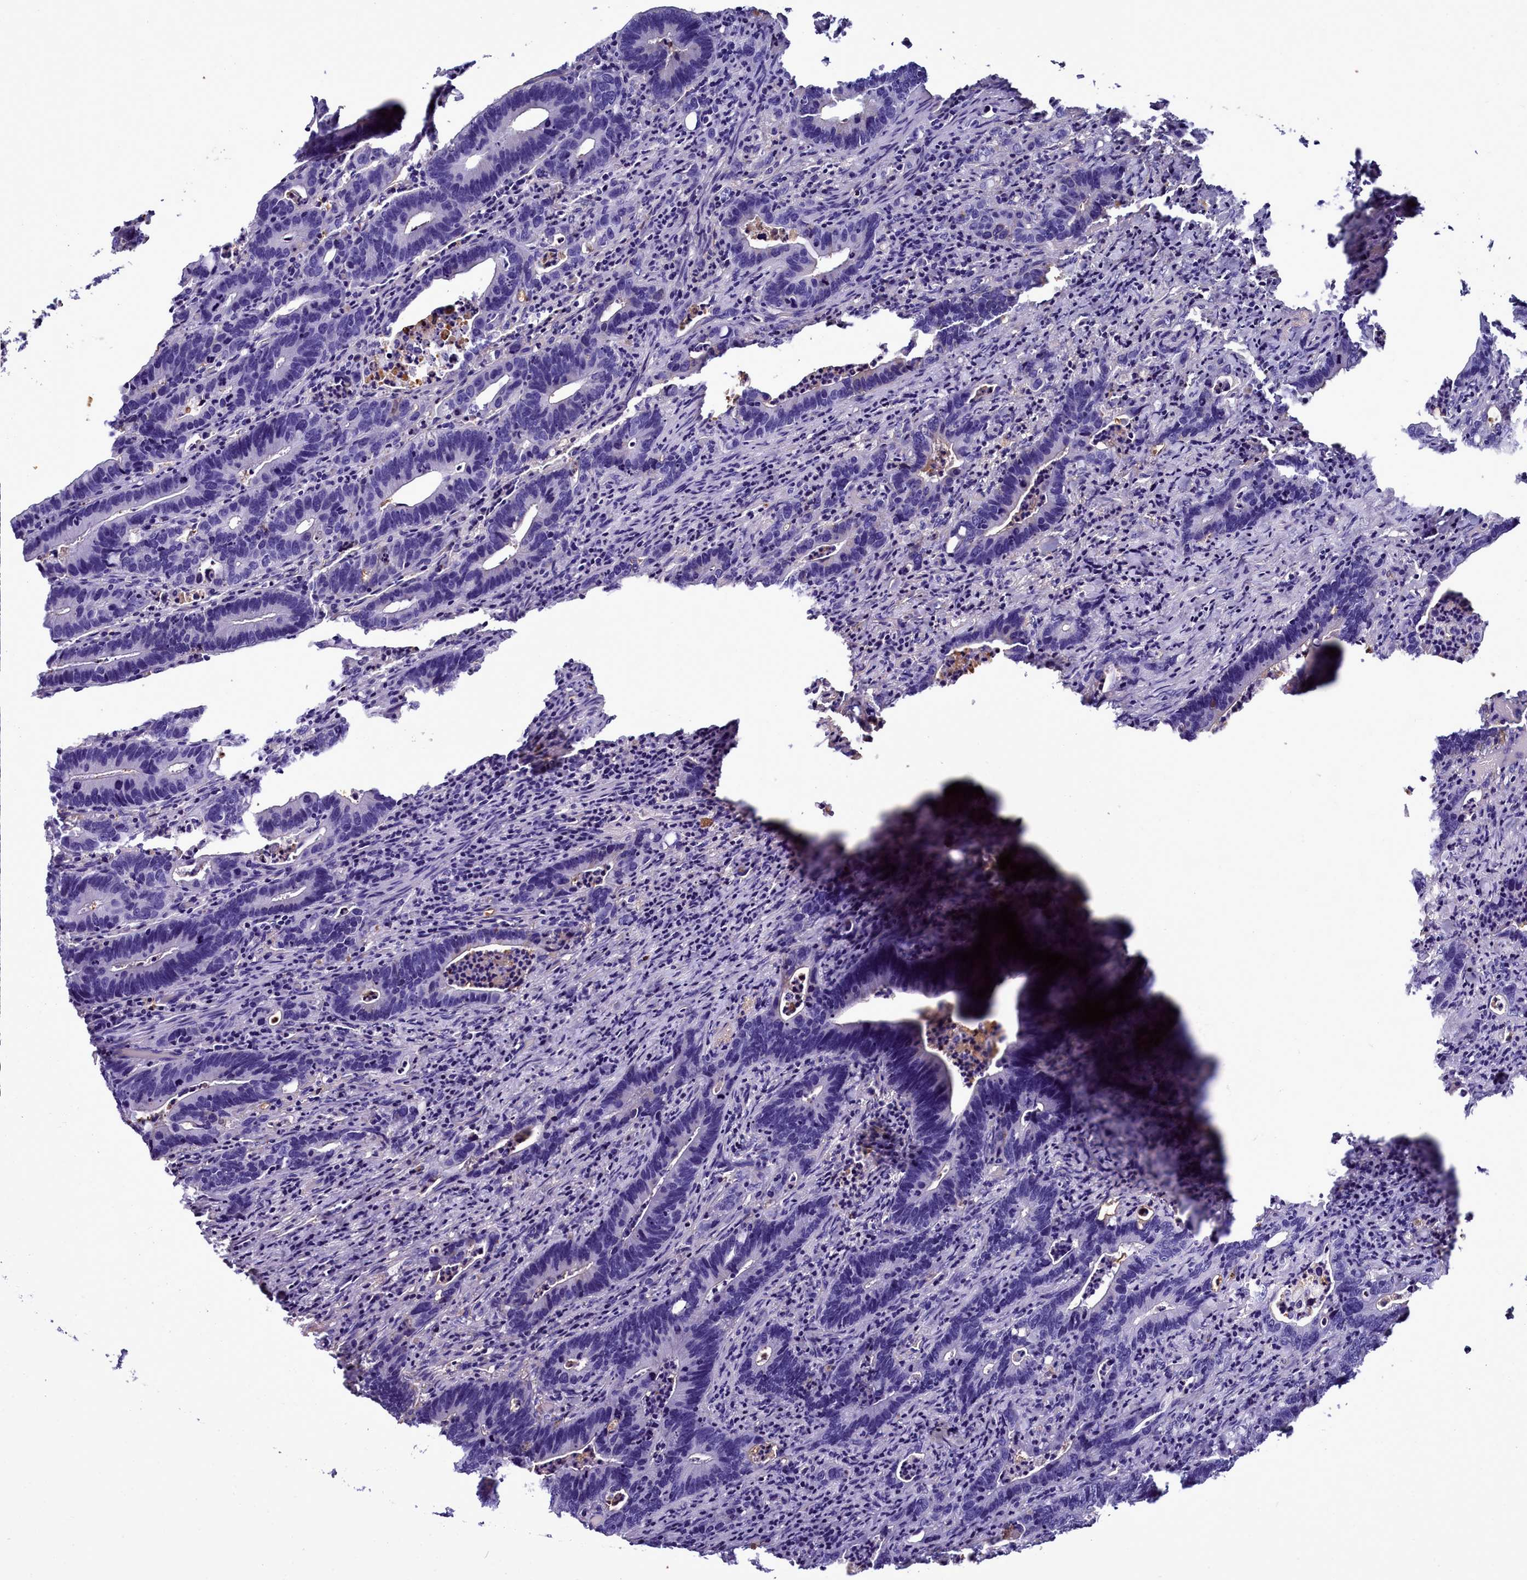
{"staining": {"intensity": "negative", "quantity": "none", "location": "none"}, "tissue": "colorectal cancer", "cell_type": "Tumor cells", "image_type": "cancer", "snomed": [{"axis": "morphology", "description": "Adenocarcinoma, NOS"}, {"axis": "topography", "description": "Colon"}], "caption": "A micrograph of human colorectal cancer is negative for staining in tumor cells.", "gene": "H1-7", "patient": {"sex": "female", "age": 75}}